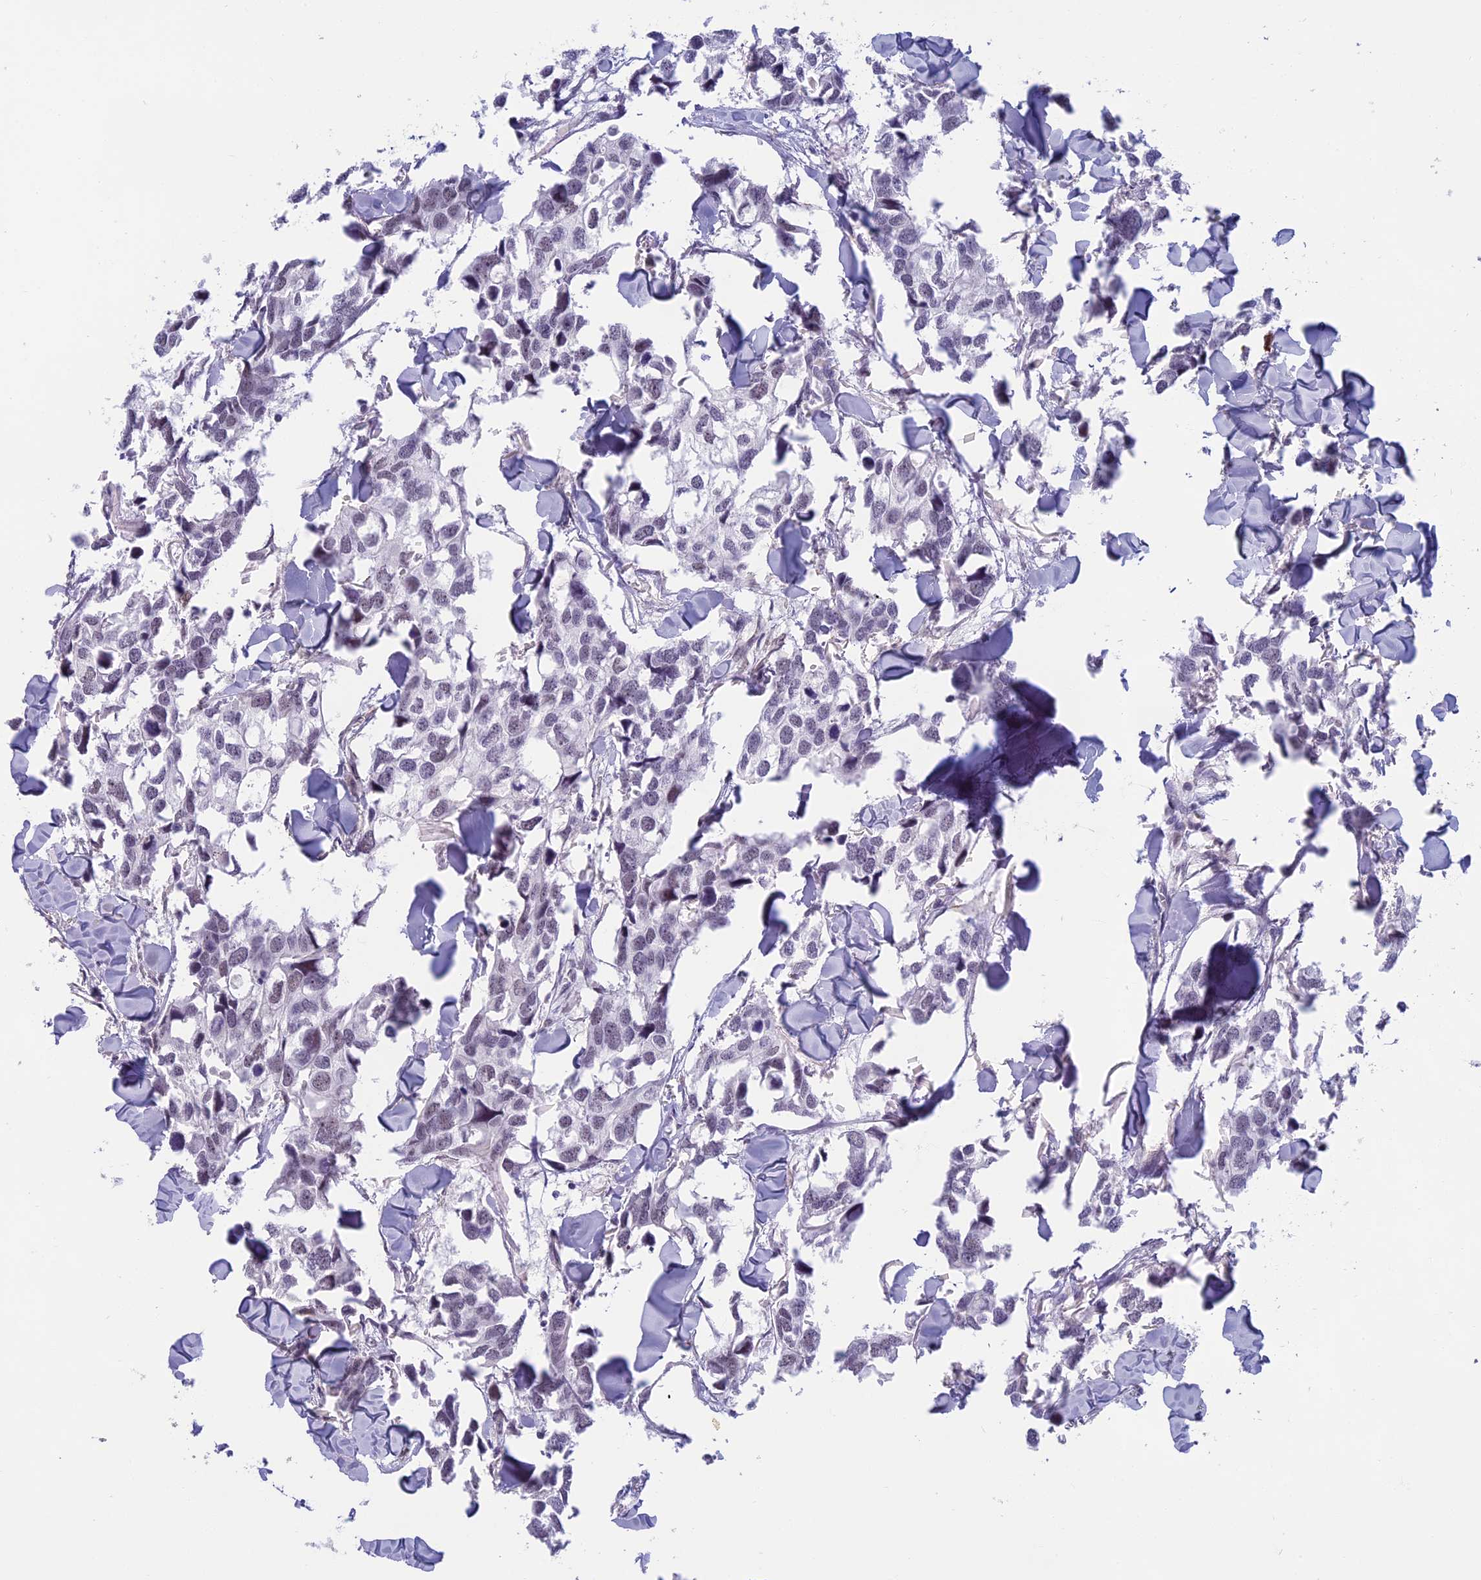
{"staining": {"intensity": "negative", "quantity": "none", "location": "none"}, "tissue": "breast cancer", "cell_type": "Tumor cells", "image_type": "cancer", "snomed": [{"axis": "morphology", "description": "Duct carcinoma"}, {"axis": "topography", "description": "Breast"}], "caption": "An image of intraductal carcinoma (breast) stained for a protein demonstrates no brown staining in tumor cells.", "gene": "MORF4L1", "patient": {"sex": "female", "age": 83}}